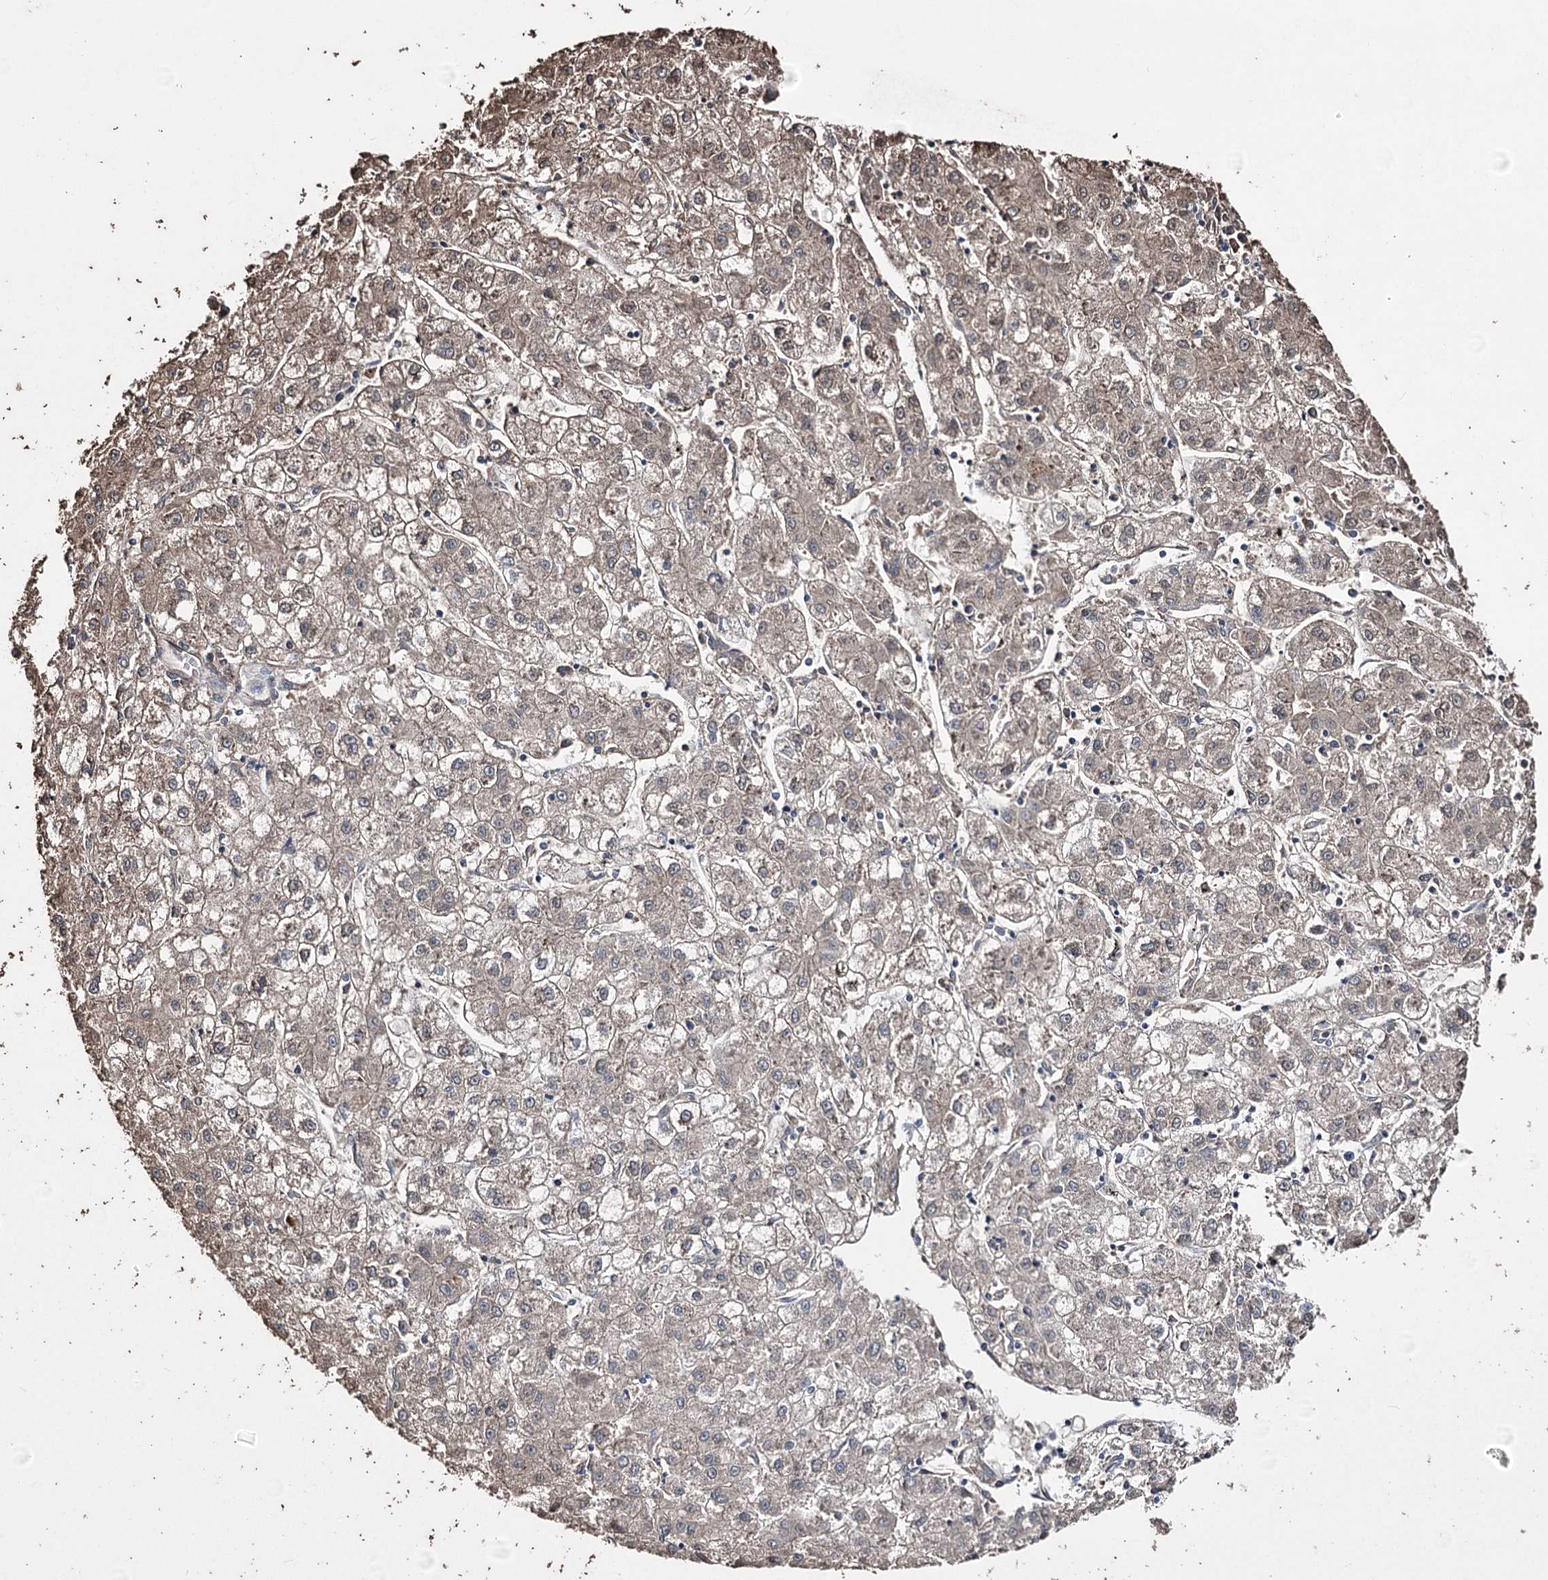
{"staining": {"intensity": "weak", "quantity": "<25%", "location": "cytoplasmic/membranous"}, "tissue": "liver cancer", "cell_type": "Tumor cells", "image_type": "cancer", "snomed": [{"axis": "morphology", "description": "Carcinoma, Hepatocellular, NOS"}, {"axis": "topography", "description": "Liver"}], "caption": "DAB immunohistochemical staining of hepatocellular carcinoma (liver) reveals no significant positivity in tumor cells. (DAB immunohistochemistry with hematoxylin counter stain).", "gene": "ZNF662", "patient": {"sex": "male", "age": 72}}